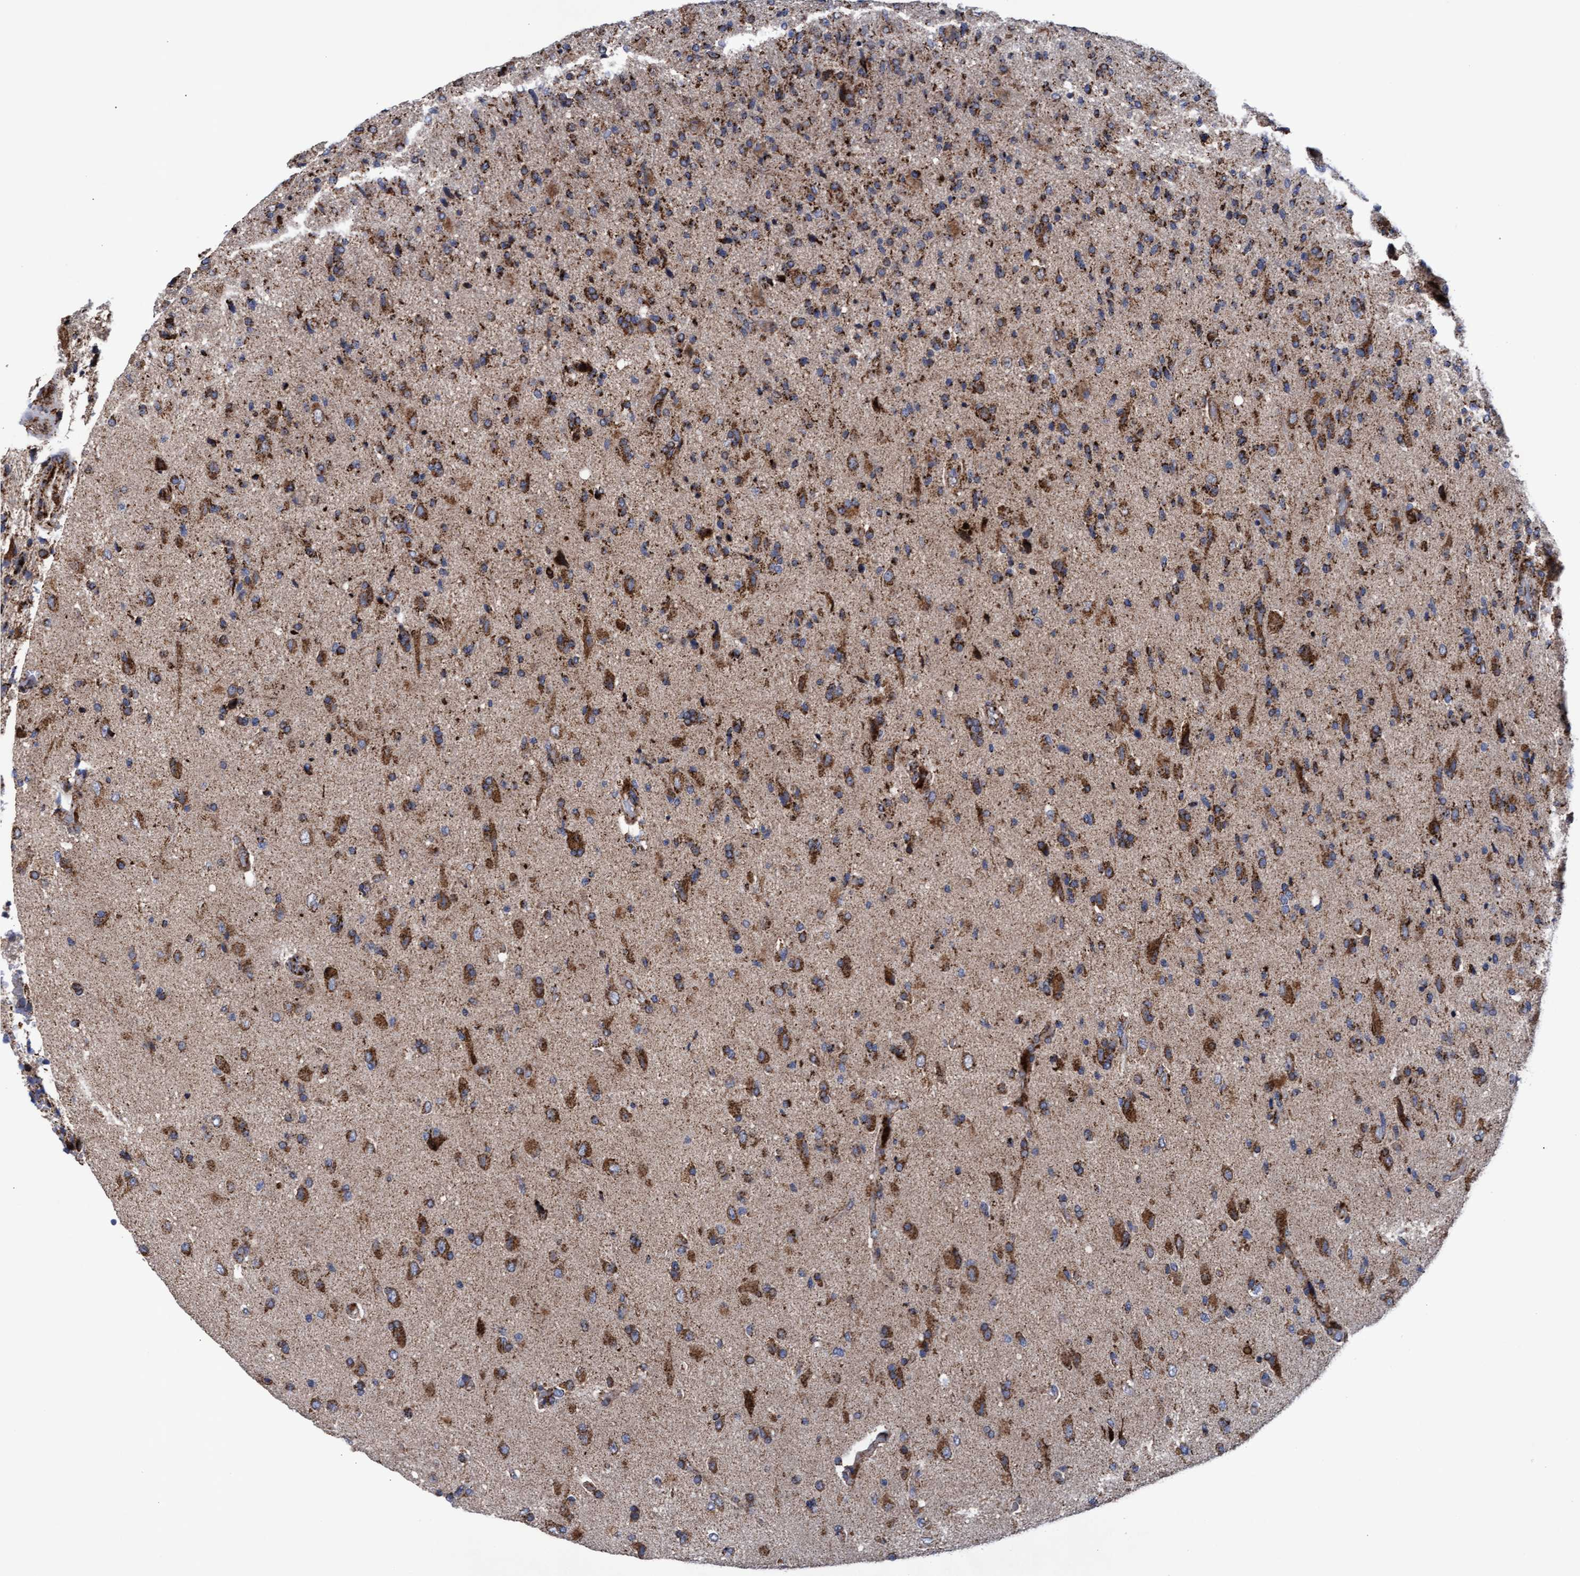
{"staining": {"intensity": "moderate", "quantity": ">75%", "location": "cytoplasmic/membranous"}, "tissue": "glioma", "cell_type": "Tumor cells", "image_type": "cancer", "snomed": [{"axis": "morphology", "description": "Glioma, malignant, High grade"}, {"axis": "topography", "description": "Brain"}], "caption": "Immunohistochemical staining of human glioma shows medium levels of moderate cytoplasmic/membranous protein staining in about >75% of tumor cells. (Stains: DAB (3,3'-diaminobenzidine) in brown, nuclei in blue, Microscopy: brightfield microscopy at high magnification).", "gene": "MRPL38", "patient": {"sex": "male", "age": 72}}